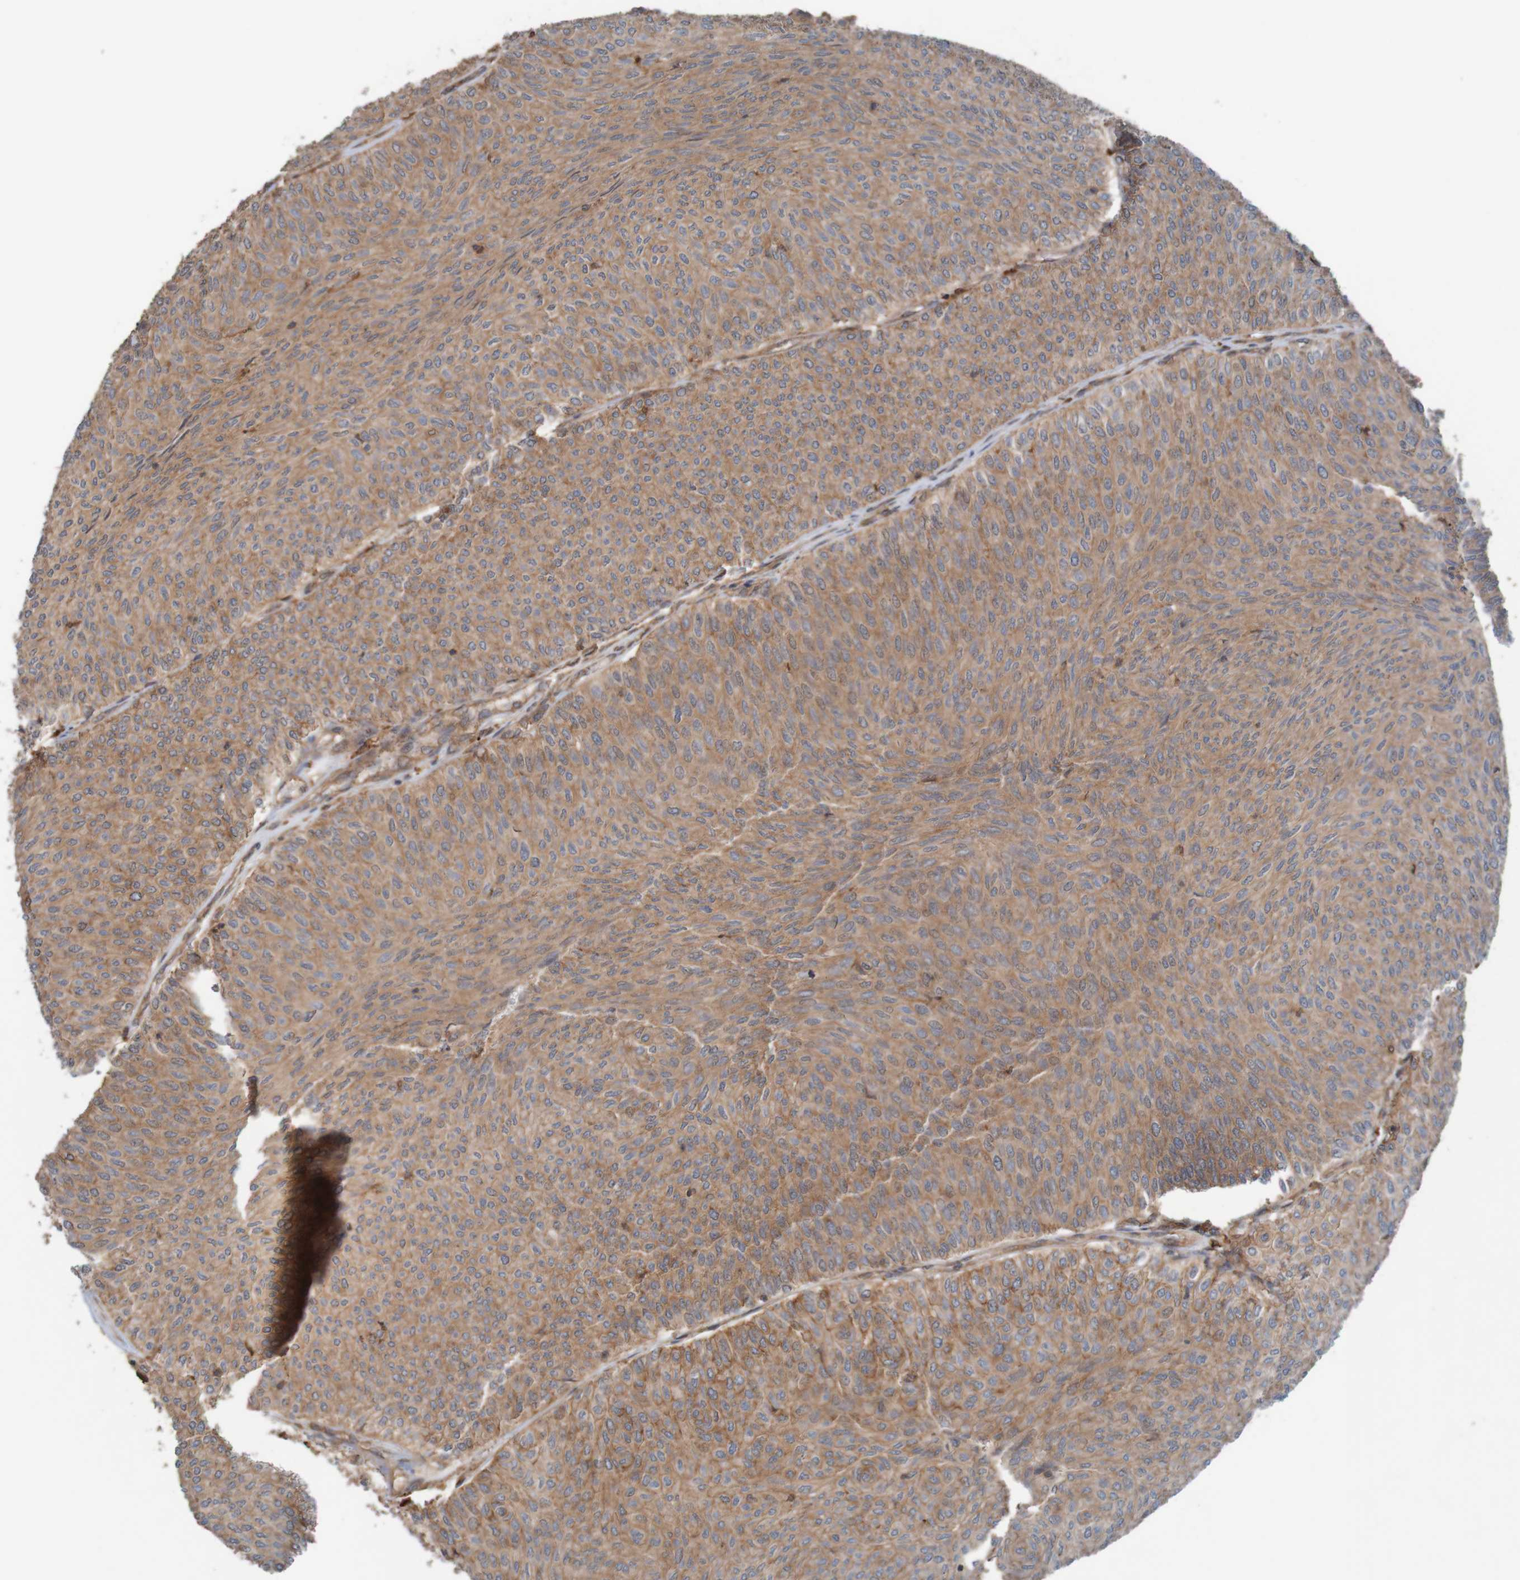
{"staining": {"intensity": "weak", "quantity": ">75%", "location": "cytoplasmic/membranous"}, "tissue": "urothelial cancer", "cell_type": "Tumor cells", "image_type": "cancer", "snomed": [{"axis": "morphology", "description": "Urothelial carcinoma, Low grade"}, {"axis": "topography", "description": "Urinary bladder"}], "caption": "Immunohistochemical staining of urothelial cancer shows weak cytoplasmic/membranous protein positivity in approximately >75% of tumor cells.", "gene": "ARHGEF11", "patient": {"sex": "male", "age": 78}}